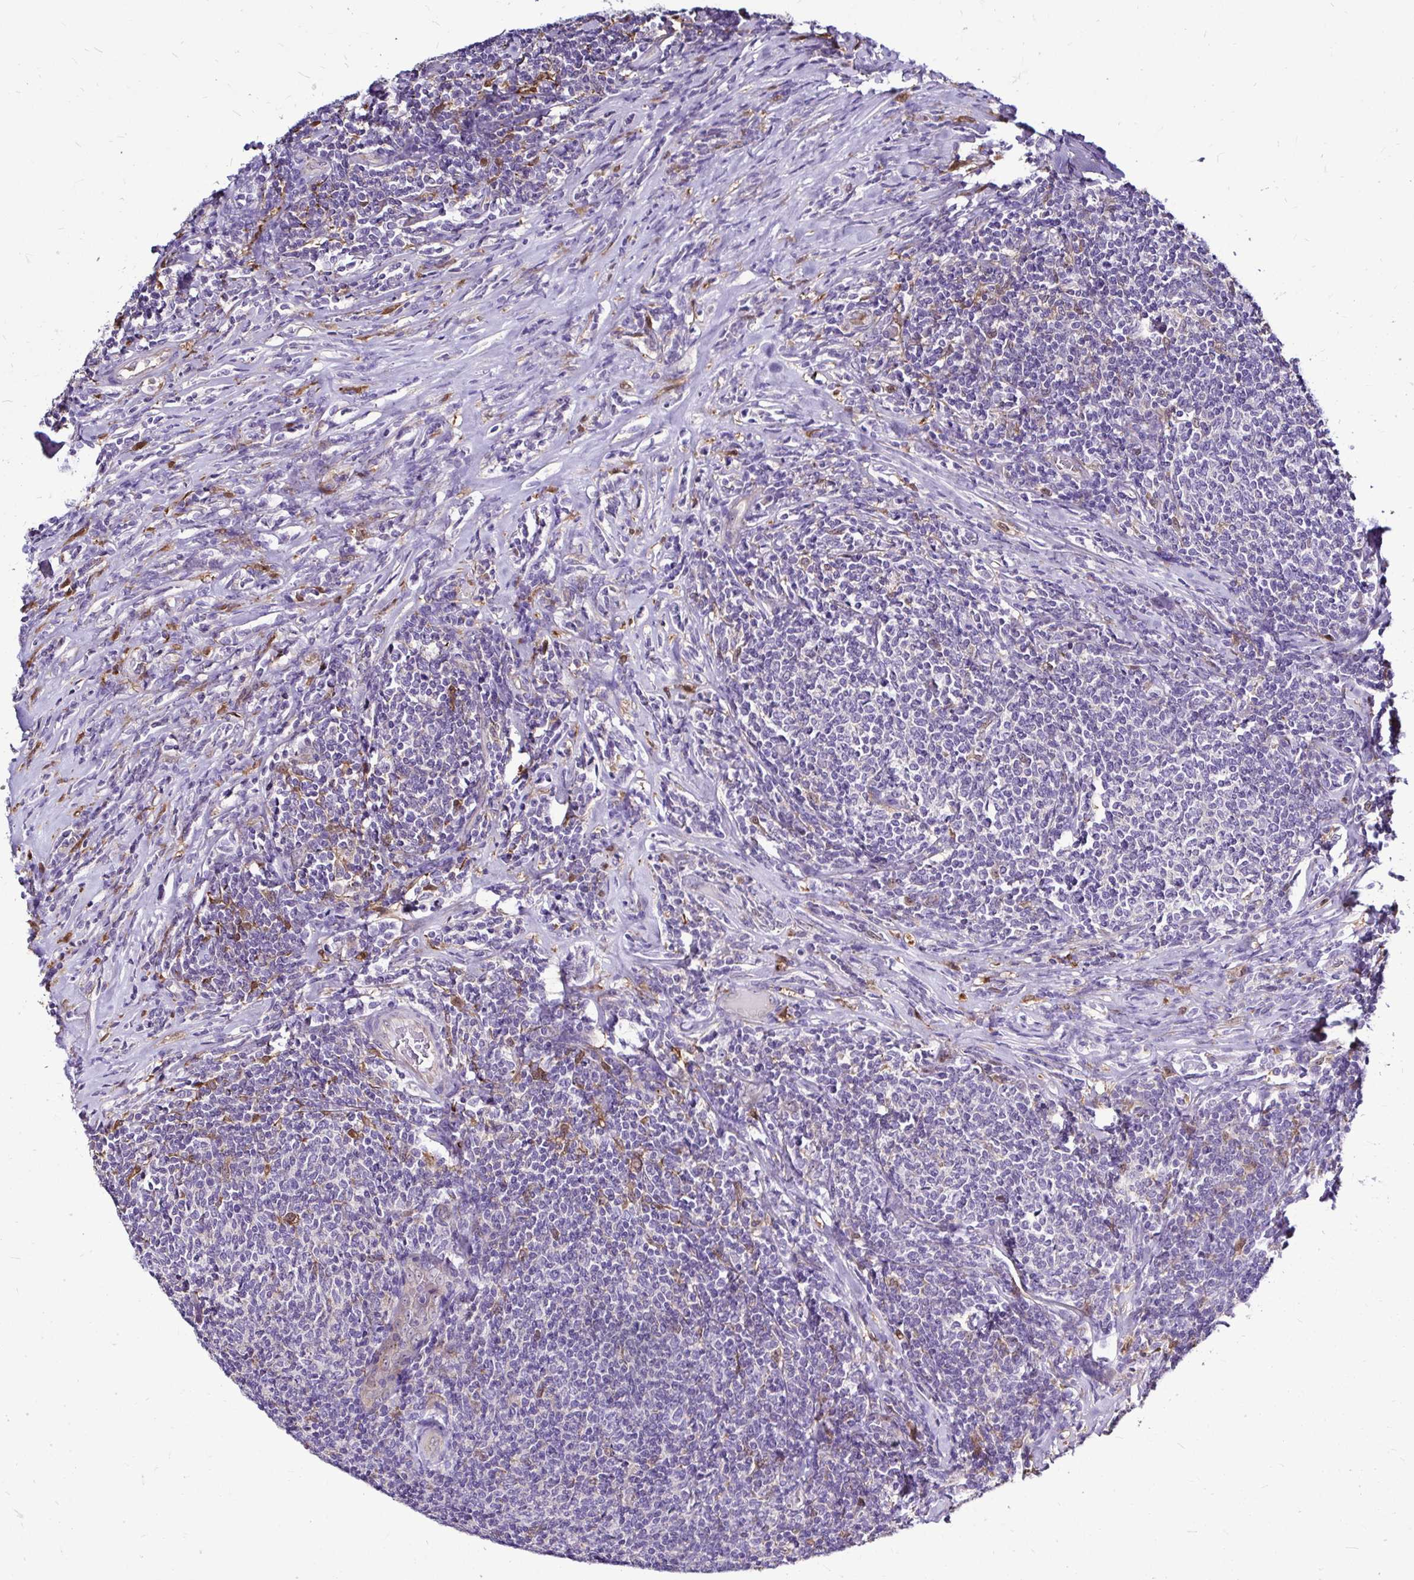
{"staining": {"intensity": "negative", "quantity": "none", "location": "none"}, "tissue": "lymphoma", "cell_type": "Tumor cells", "image_type": "cancer", "snomed": [{"axis": "morphology", "description": "Malignant lymphoma, non-Hodgkin's type, Low grade"}, {"axis": "topography", "description": "Lymph node"}], "caption": "Lymphoma was stained to show a protein in brown. There is no significant expression in tumor cells.", "gene": "IDH1", "patient": {"sex": "male", "age": 52}}